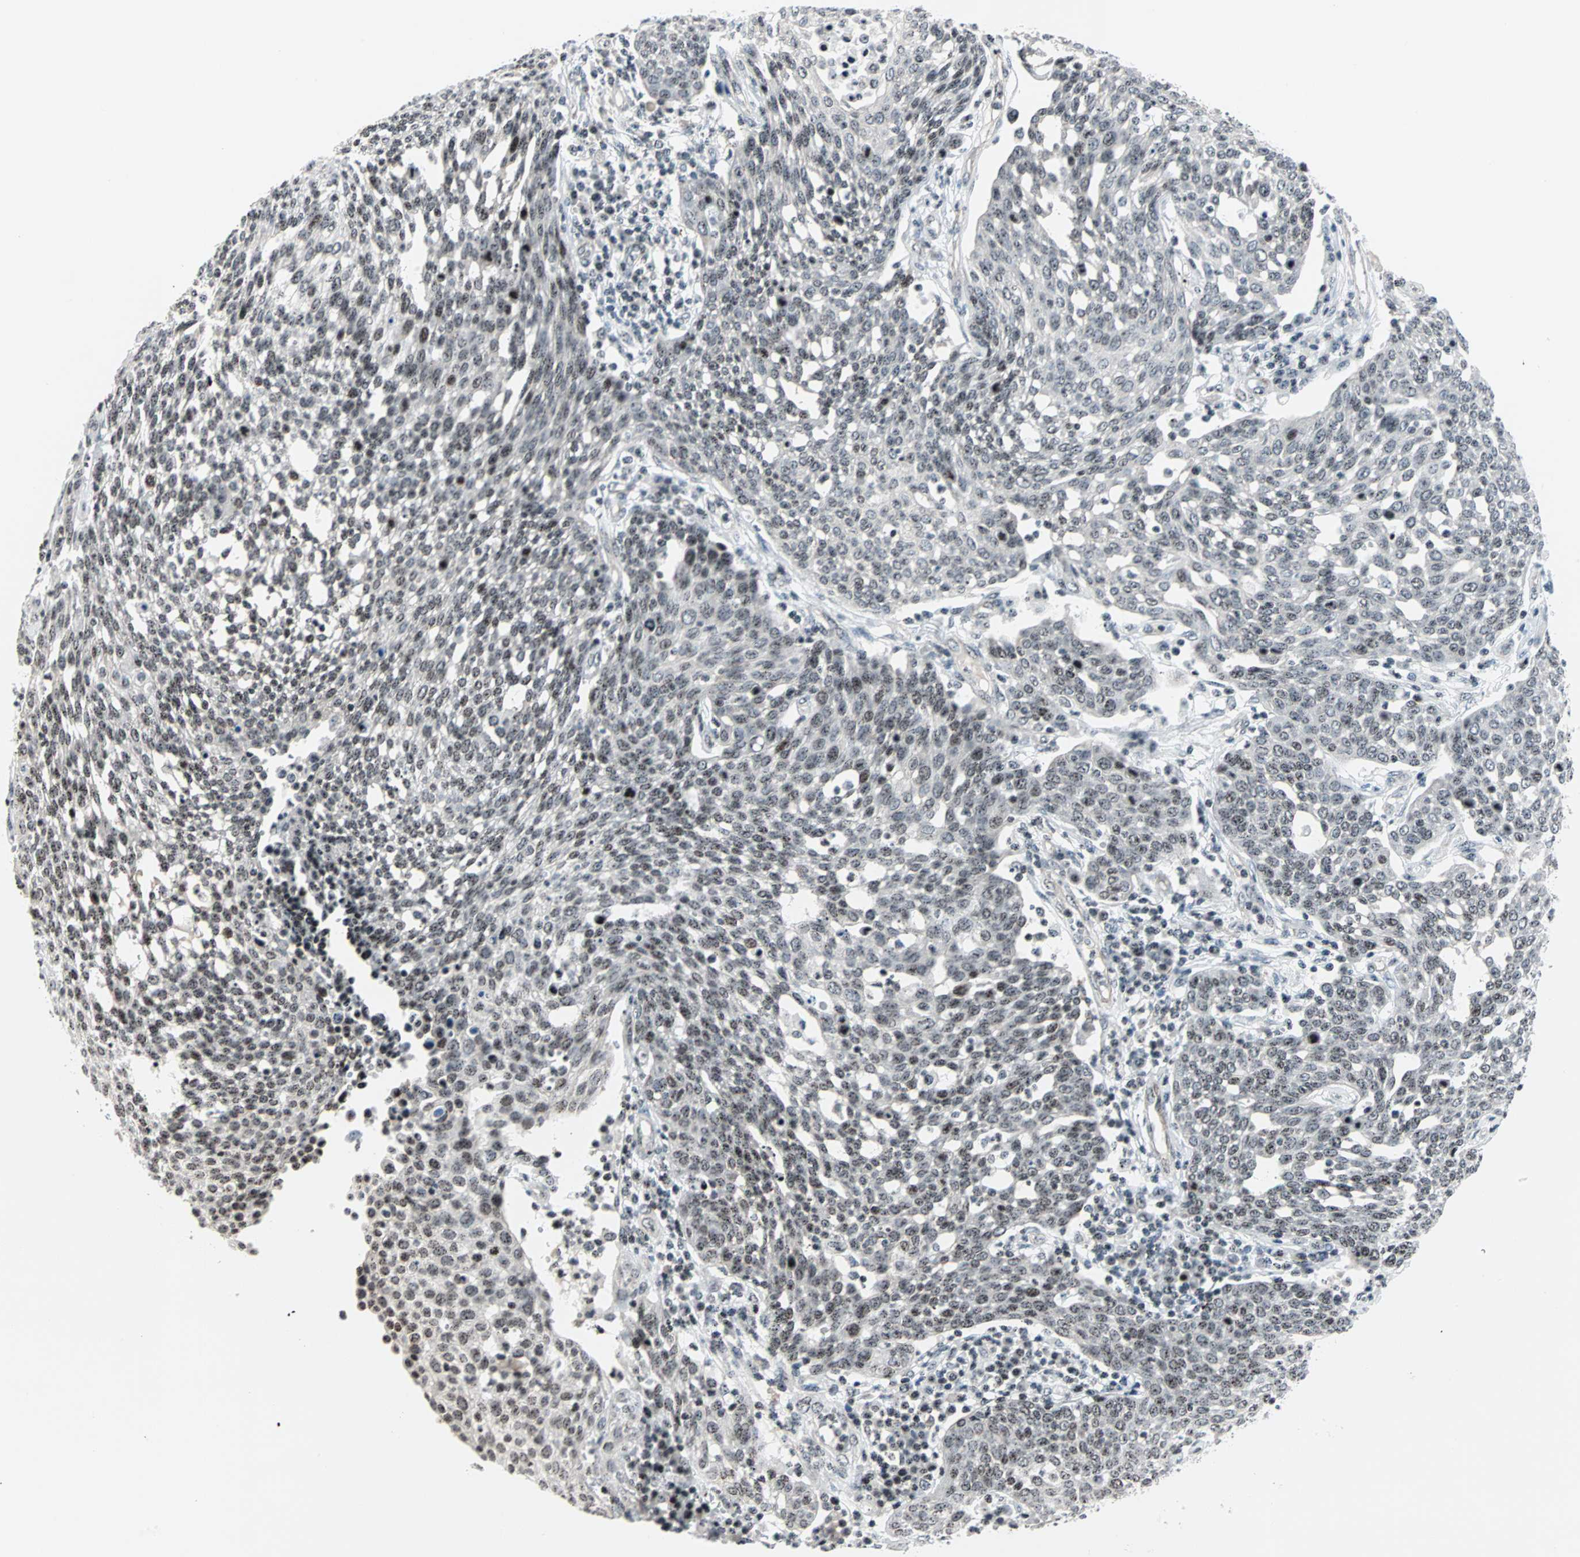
{"staining": {"intensity": "moderate", "quantity": ">75%", "location": "nuclear"}, "tissue": "cervical cancer", "cell_type": "Tumor cells", "image_type": "cancer", "snomed": [{"axis": "morphology", "description": "Squamous cell carcinoma, NOS"}, {"axis": "topography", "description": "Cervix"}], "caption": "Protein positivity by IHC demonstrates moderate nuclear positivity in approximately >75% of tumor cells in squamous cell carcinoma (cervical).", "gene": "CENPA", "patient": {"sex": "female", "age": 34}}